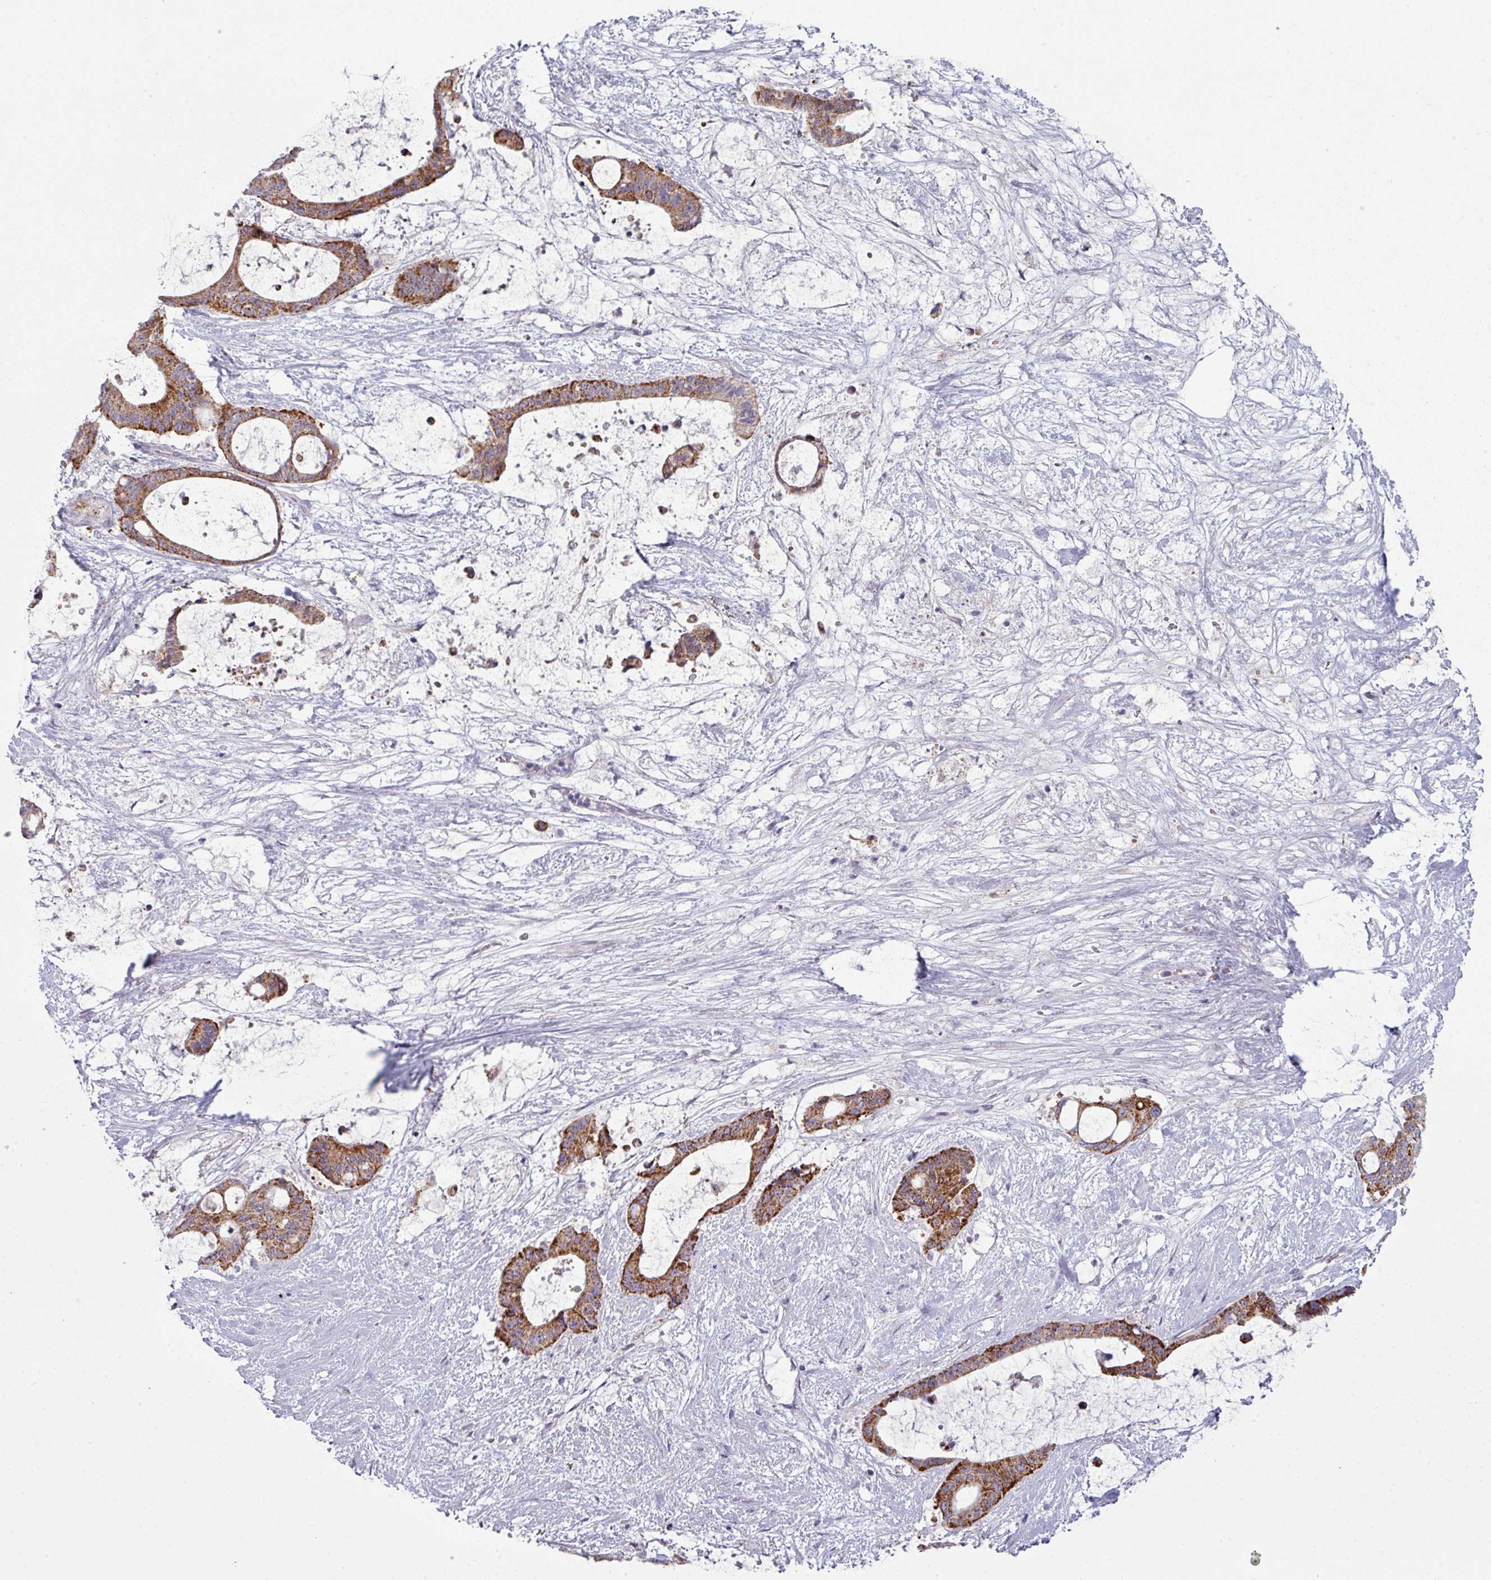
{"staining": {"intensity": "strong", "quantity": ">75%", "location": "cytoplasmic/membranous"}, "tissue": "liver cancer", "cell_type": "Tumor cells", "image_type": "cancer", "snomed": [{"axis": "morphology", "description": "Normal tissue, NOS"}, {"axis": "morphology", "description": "Cholangiocarcinoma"}, {"axis": "topography", "description": "Liver"}, {"axis": "topography", "description": "Peripheral nerve tissue"}], "caption": "This is a histology image of IHC staining of liver cancer (cholangiocarcinoma), which shows strong expression in the cytoplasmic/membranous of tumor cells.", "gene": "ZNF615", "patient": {"sex": "female", "age": 73}}